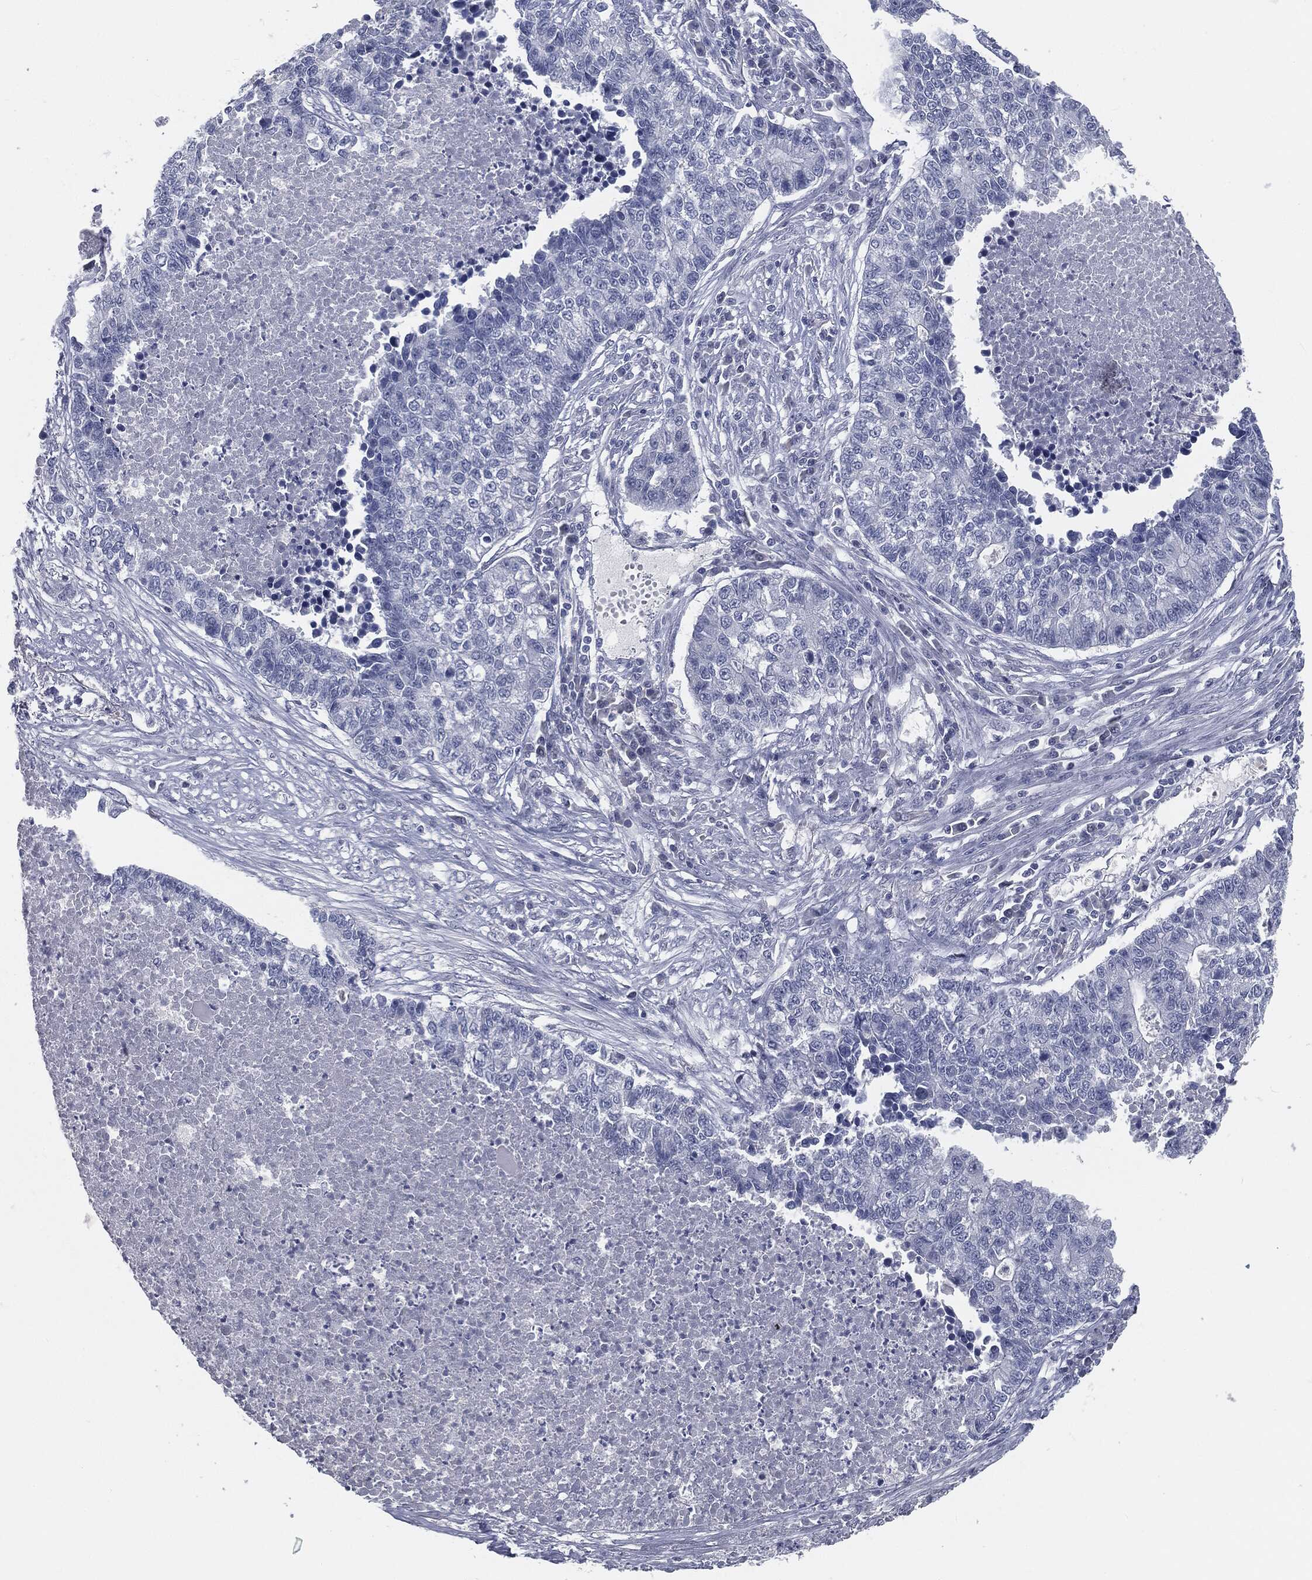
{"staining": {"intensity": "negative", "quantity": "none", "location": "none"}, "tissue": "lung cancer", "cell_type": "Tumor cells", "image_type": "cancer", "snomed": [{"axis": "morphology", "description": "Adenocarcinoma, NOS"}, {"axis": "topography", "description": "Lung"}], "caption": "Immunohistochemistry (IHC) of human lung cancer exhibits no staining in tumor cells. (Brightfield microscopy of DAB IHC at high magnification).", "gene": "PRAME", "patient": {"sex": "male", "age": 57}}